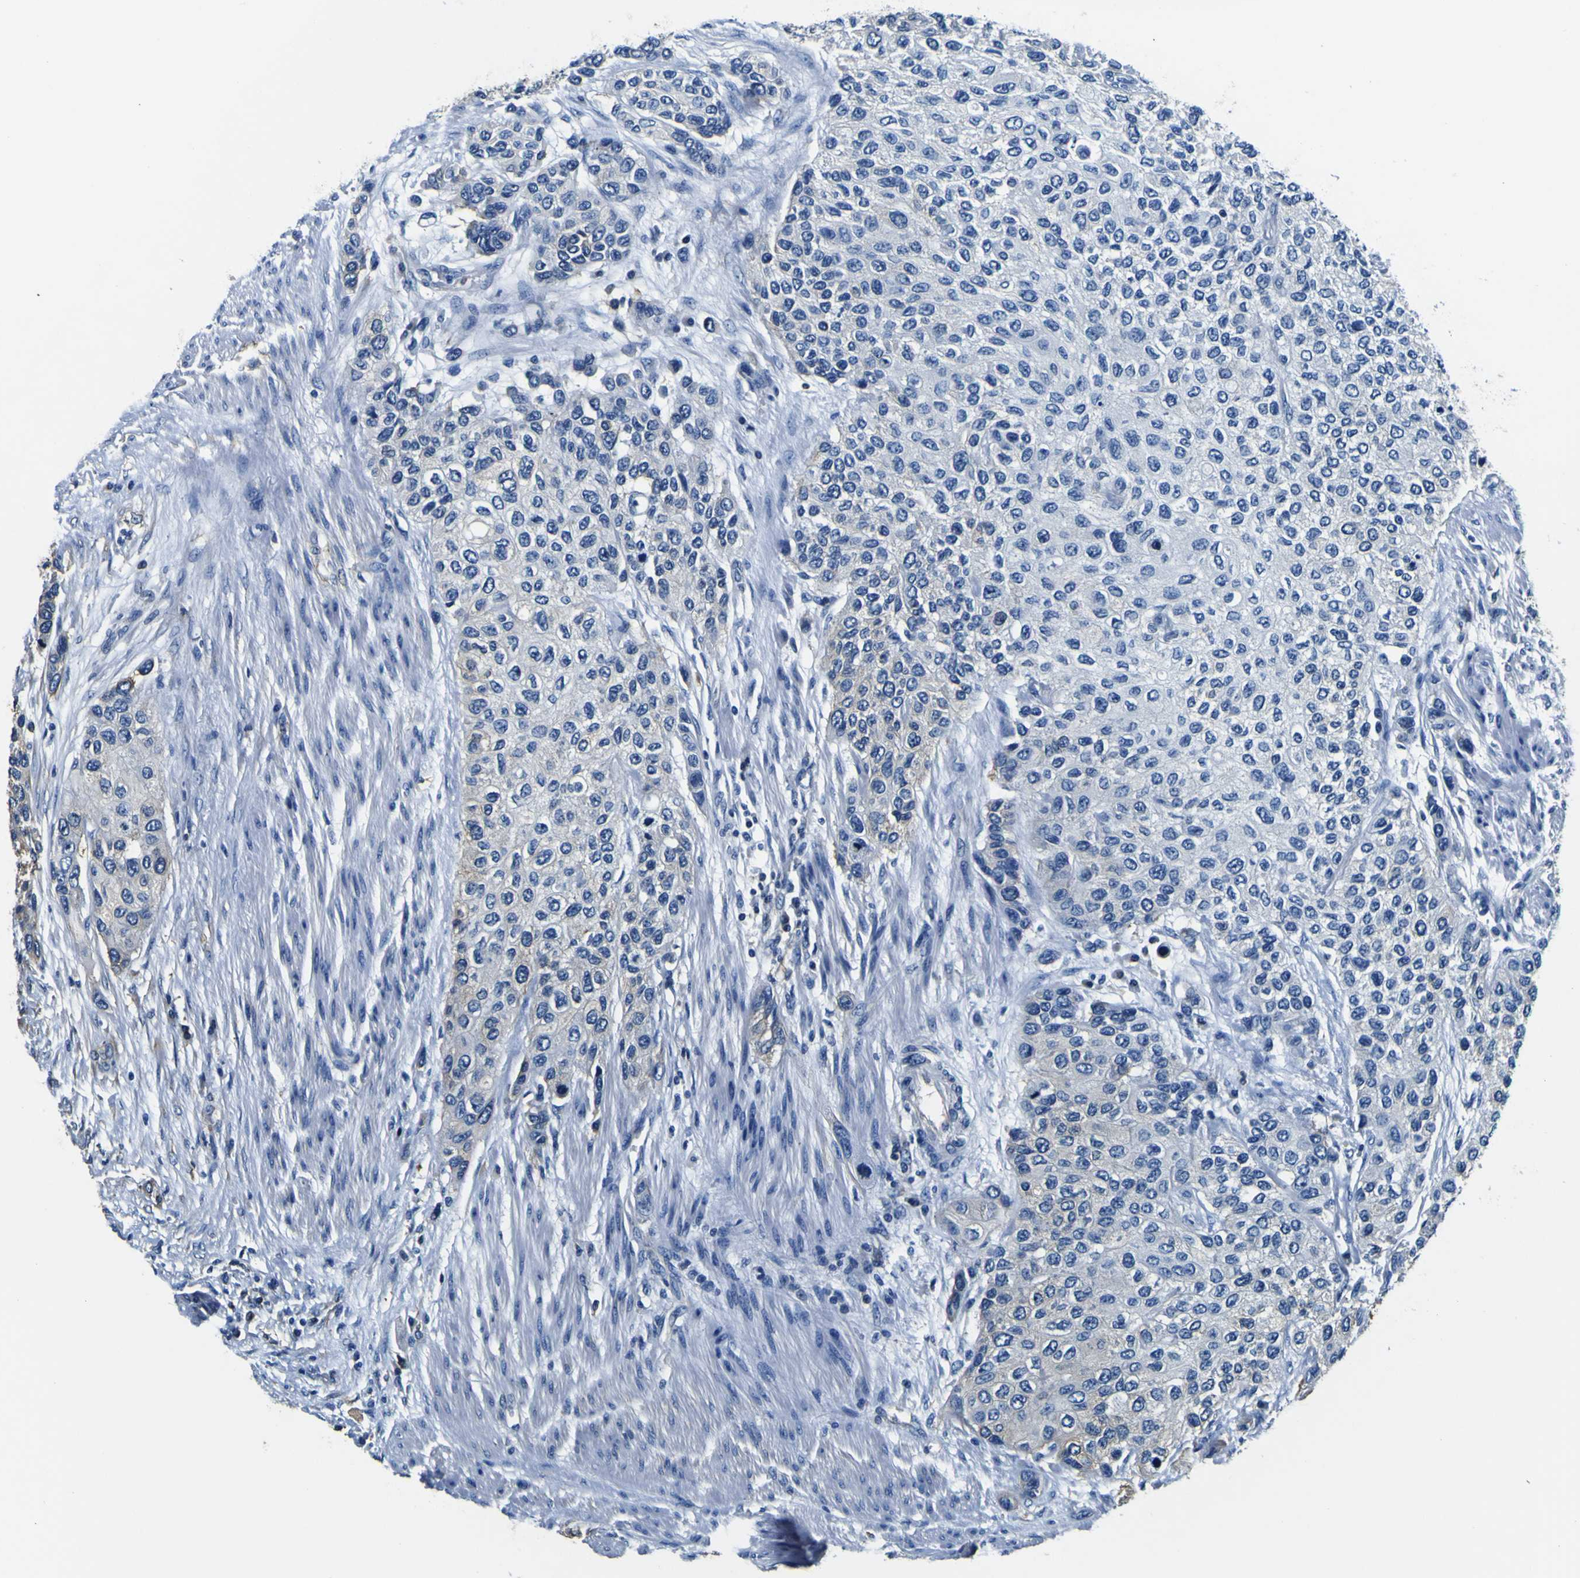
{"staining": {"intensity": "weak", "quantity": "<25%", "location": "cytoplasmic/membranous"}, "tissue": "urothelial cancer", "cell_type": "Tumor cells", "image_type": "cancer", "snomed": [{"axis": "morphology", "description": "Urothelial carcinoma, High grade"}, {"axis": "topography", "description": "Urinary bladder"}], "caption": "Tumor cells are negative for protein expression in human urothelial carcinoma (high-grade). (DAB immunohistochemistry (IHC) visualized using brightfield microscopy, high magnification).", "gene": "TUBA1B", "patient": {"sex": "female", "age": 56}}